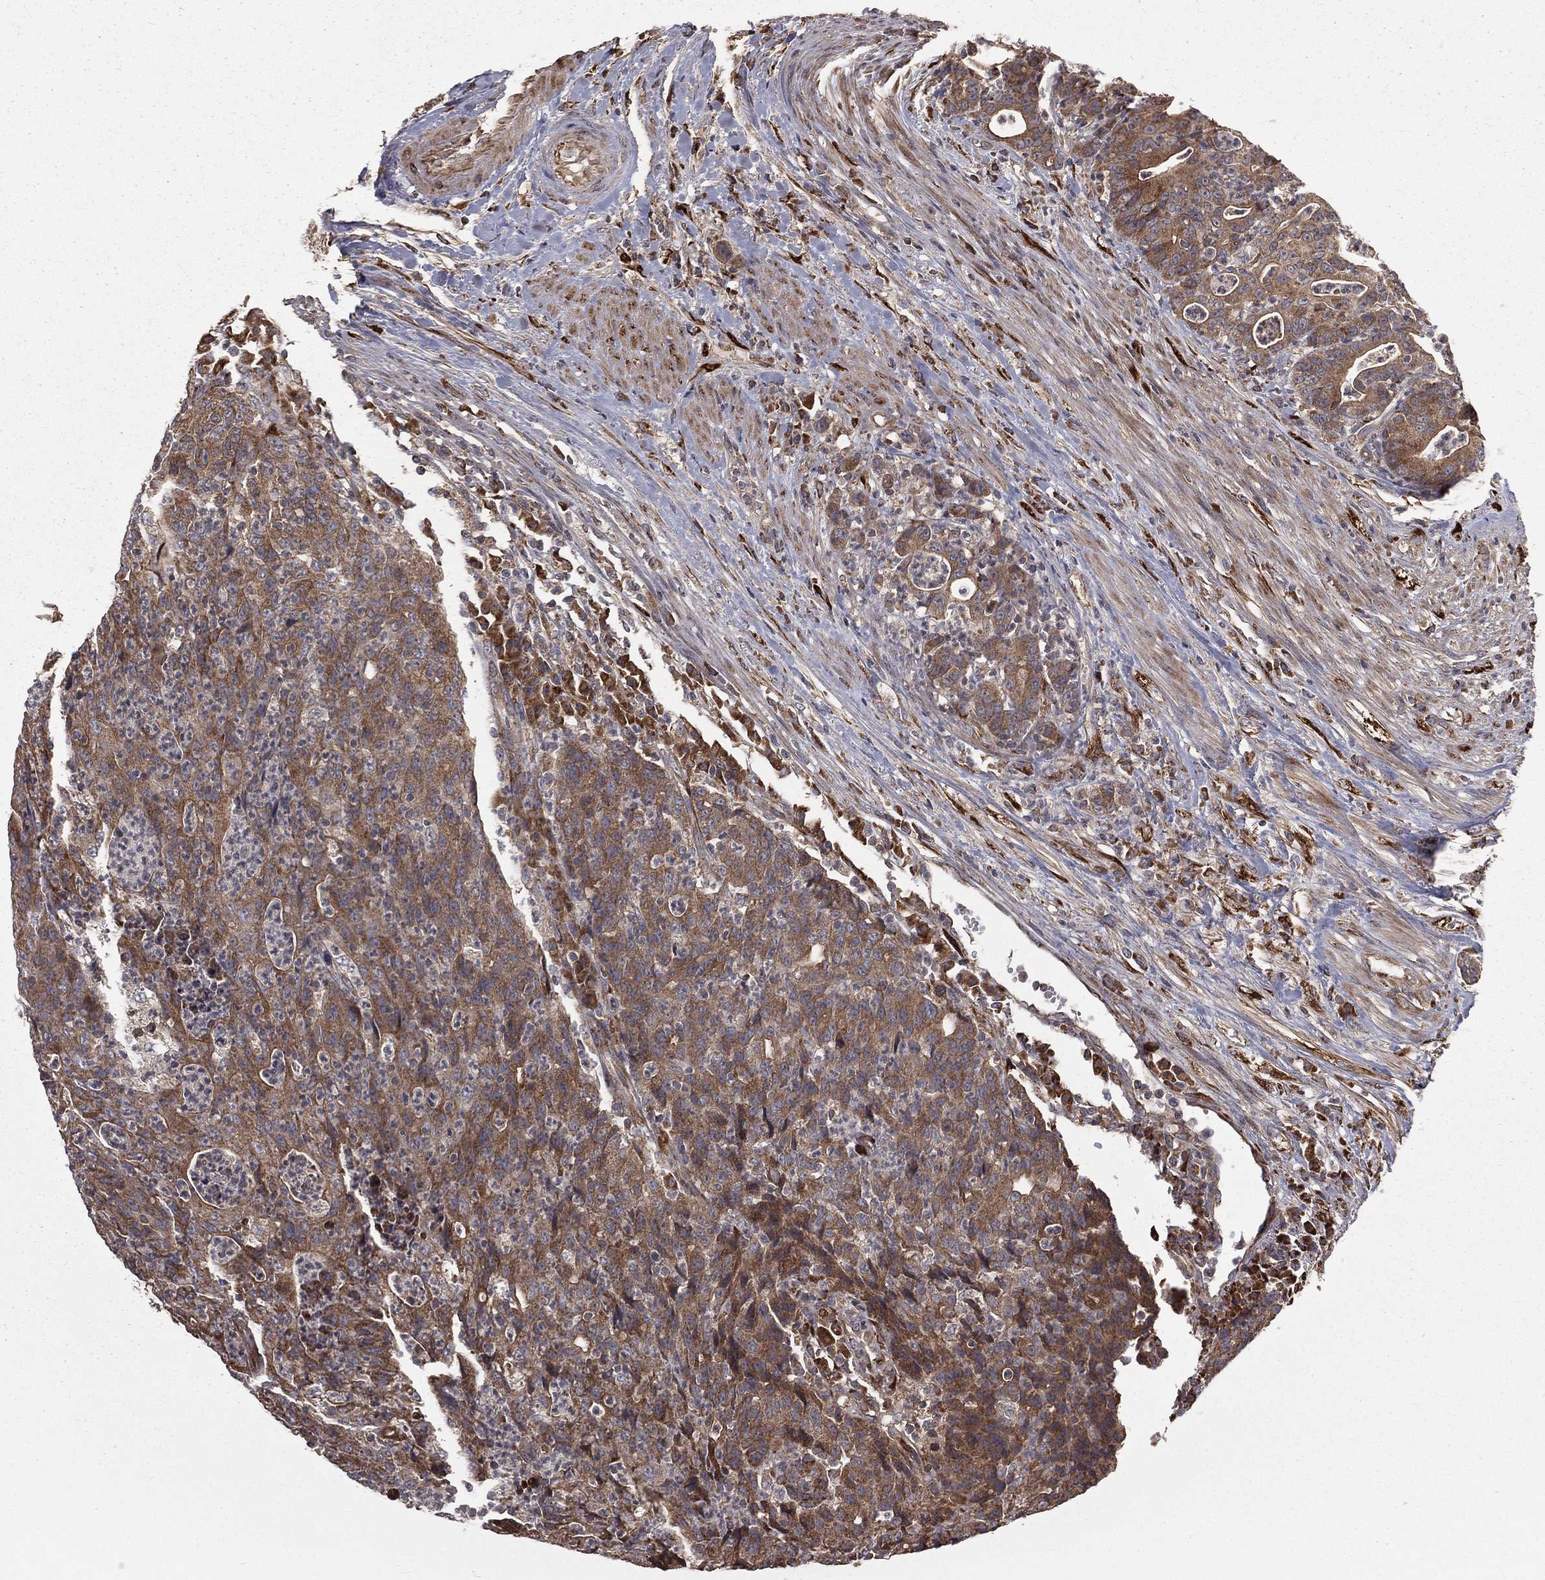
{"staining": {"intensity": "moderate", "quantity": ">75%", "location": "cytoplasmic/membranous"}, "tissue": "colorectal cancer", "cell_type": "Tumor cells", "image_type": "cancer", "snomed": [{"axis": "morphology", "description": "Adenocarcinoma, NOS"}, {"axis": "topography", "description": "Colon"}], "caption": "Brown immunohistochemical staining in human adenocarcinoma (colorectal) exhibits moderate cytoplasmic/membranous positivity in about >75% of tumor cells.", "gene": "OLFML1", "patient": {"sex": "male", "age": 70}}